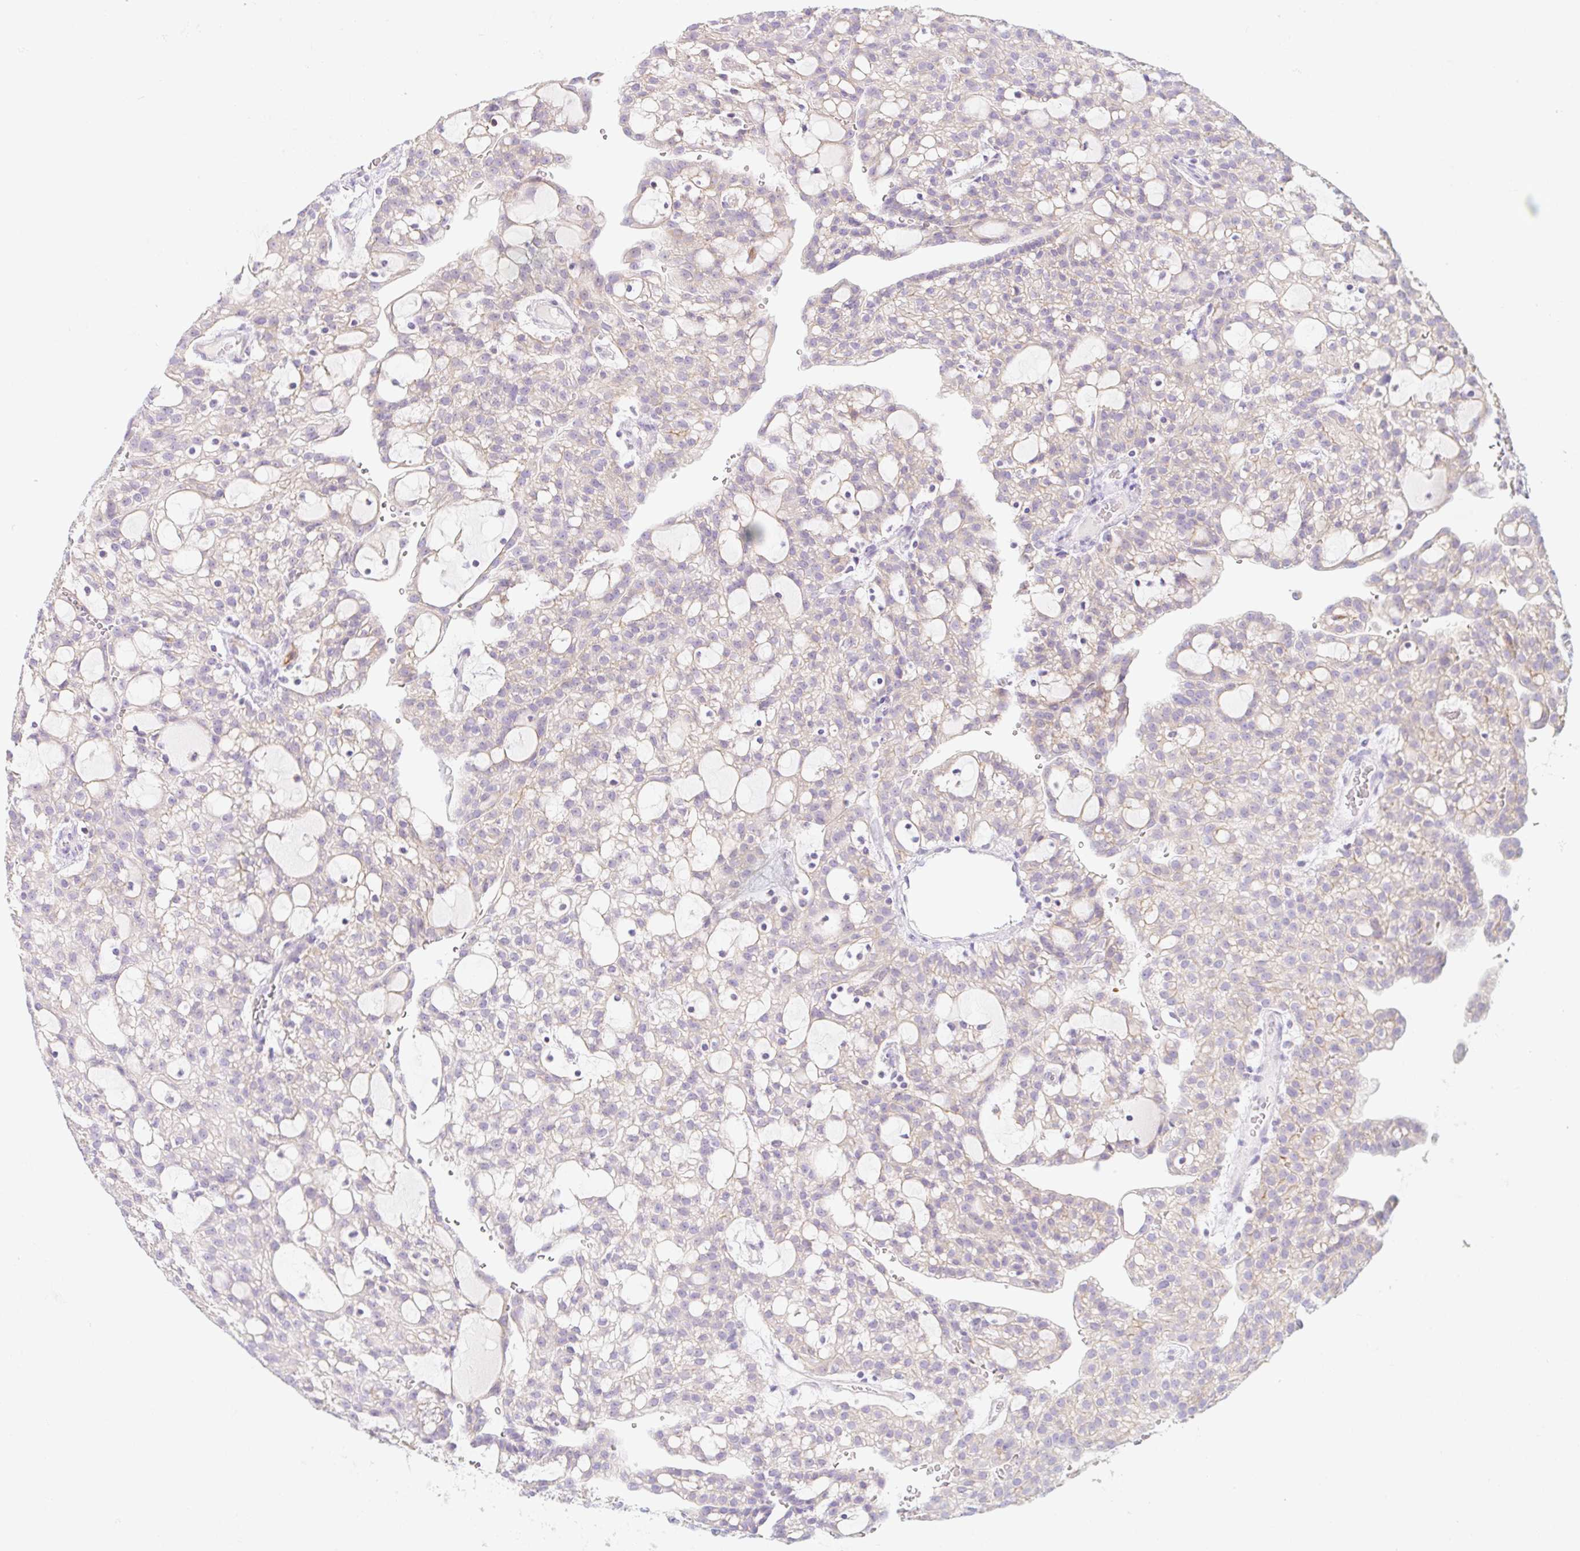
{"staining": {"intensity": "weak", "quantity": "<25%", "location": "cytoplasmic/membranous"}, "tissue": "renal cancer", "cell_type": "Tumor cells", "image_type": "cancer", "snomed": [{"axis": "morphology", "description": "Adenocarcinoma, NOS"}, {"axis": "topography", "description": "Kidney"}], "caption": "Histopathology image shows no protein expression in tumor cells of renal cancer tissue.", "gene": "LYVE1", "patient": {"sex": "male", "age": 63}}